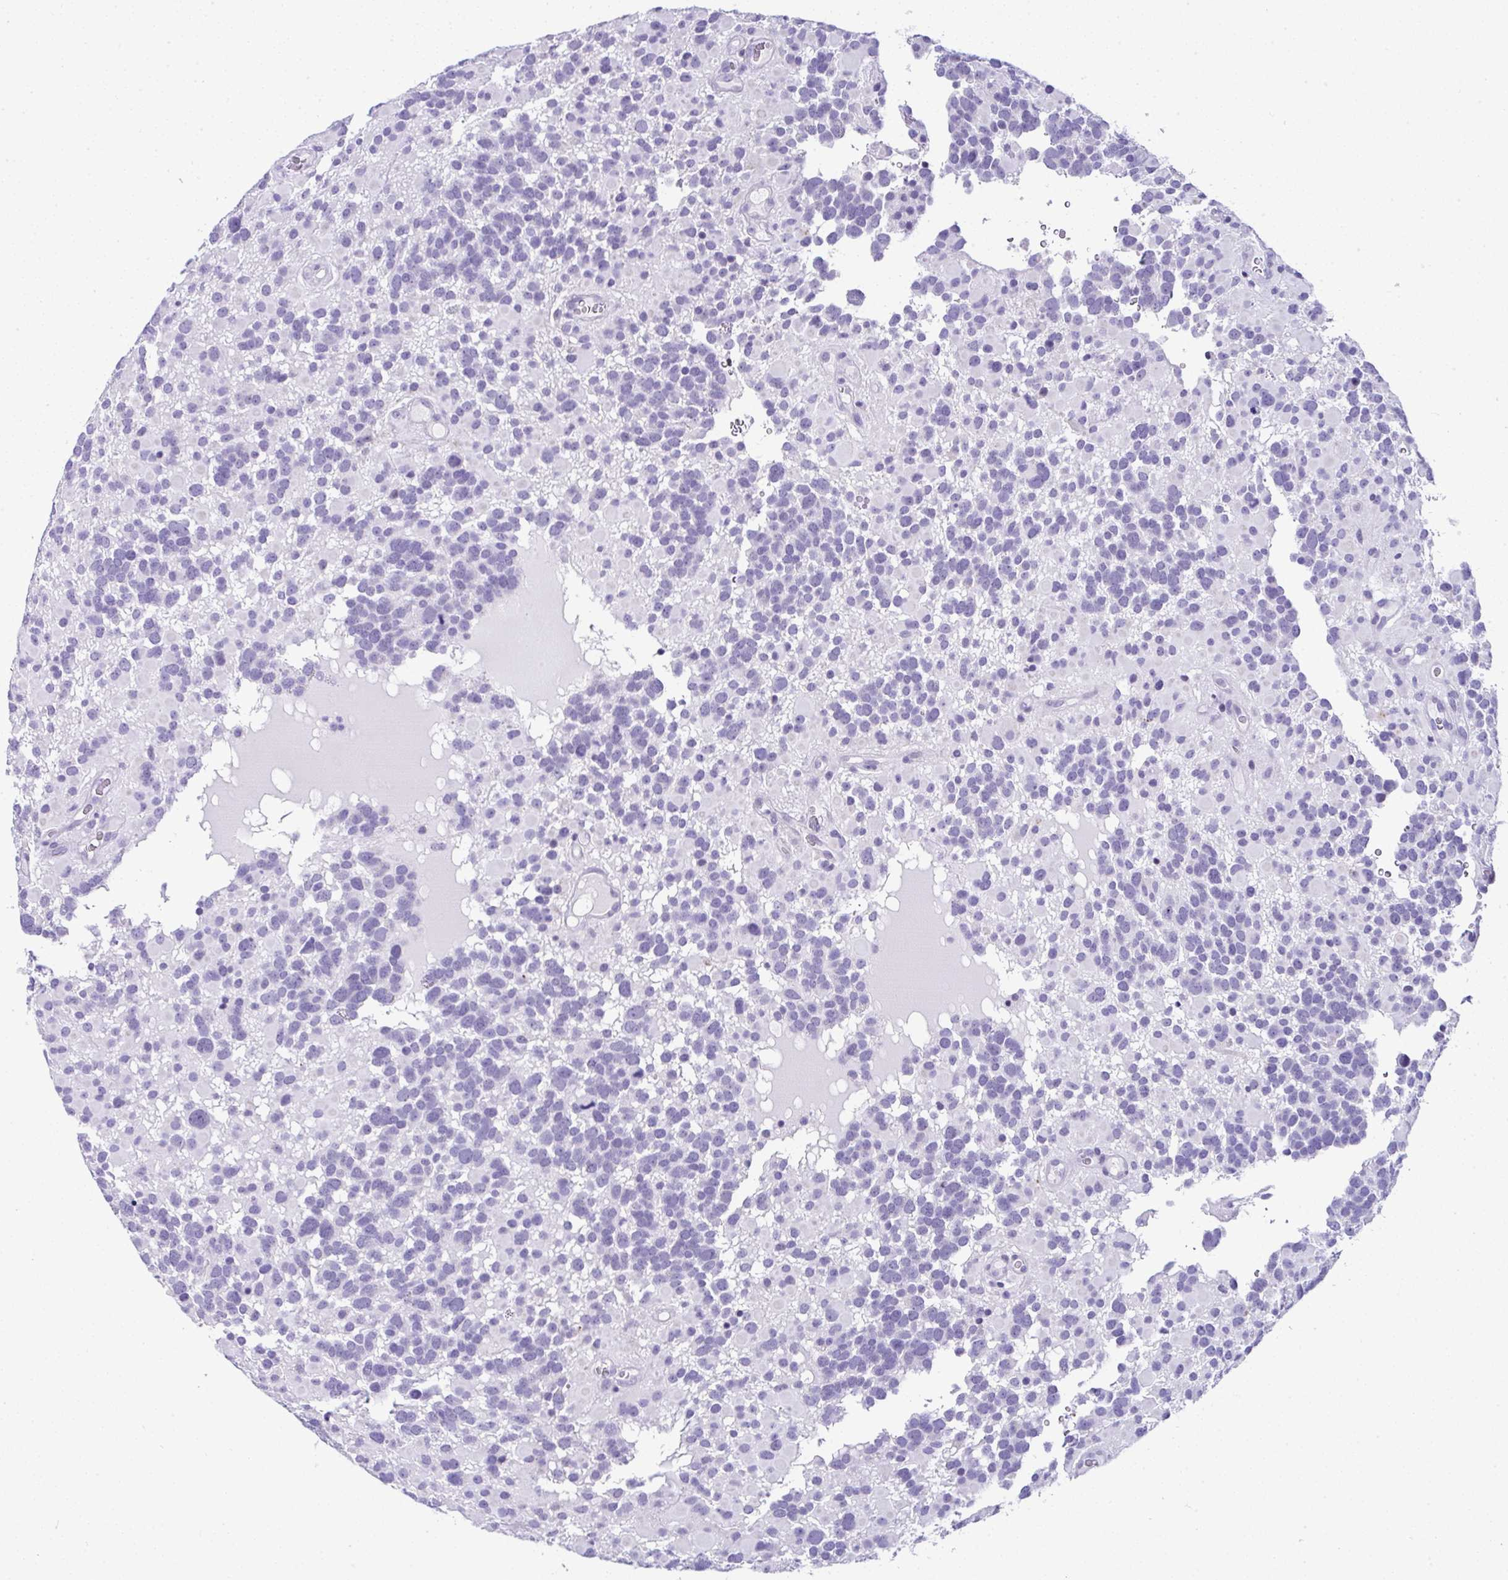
{"staining": {"intensity": "negative", "quantity": "none", "location": "none"}, "tissue": "glioma", "cell_type": "Tumor cells", "image_type": "cancer", "snomed": [{"axis": "morphology", "description": "Glioma, malignant, High grade"}, {"axis": "topography", "description": "Brain"}], "caption": "This is an IHC histopathology image of human malignant high-grade glioma. There is no expression in tumor cells.", "gene": "RNF183", "patient": {"sex": "female", "age": 40}}